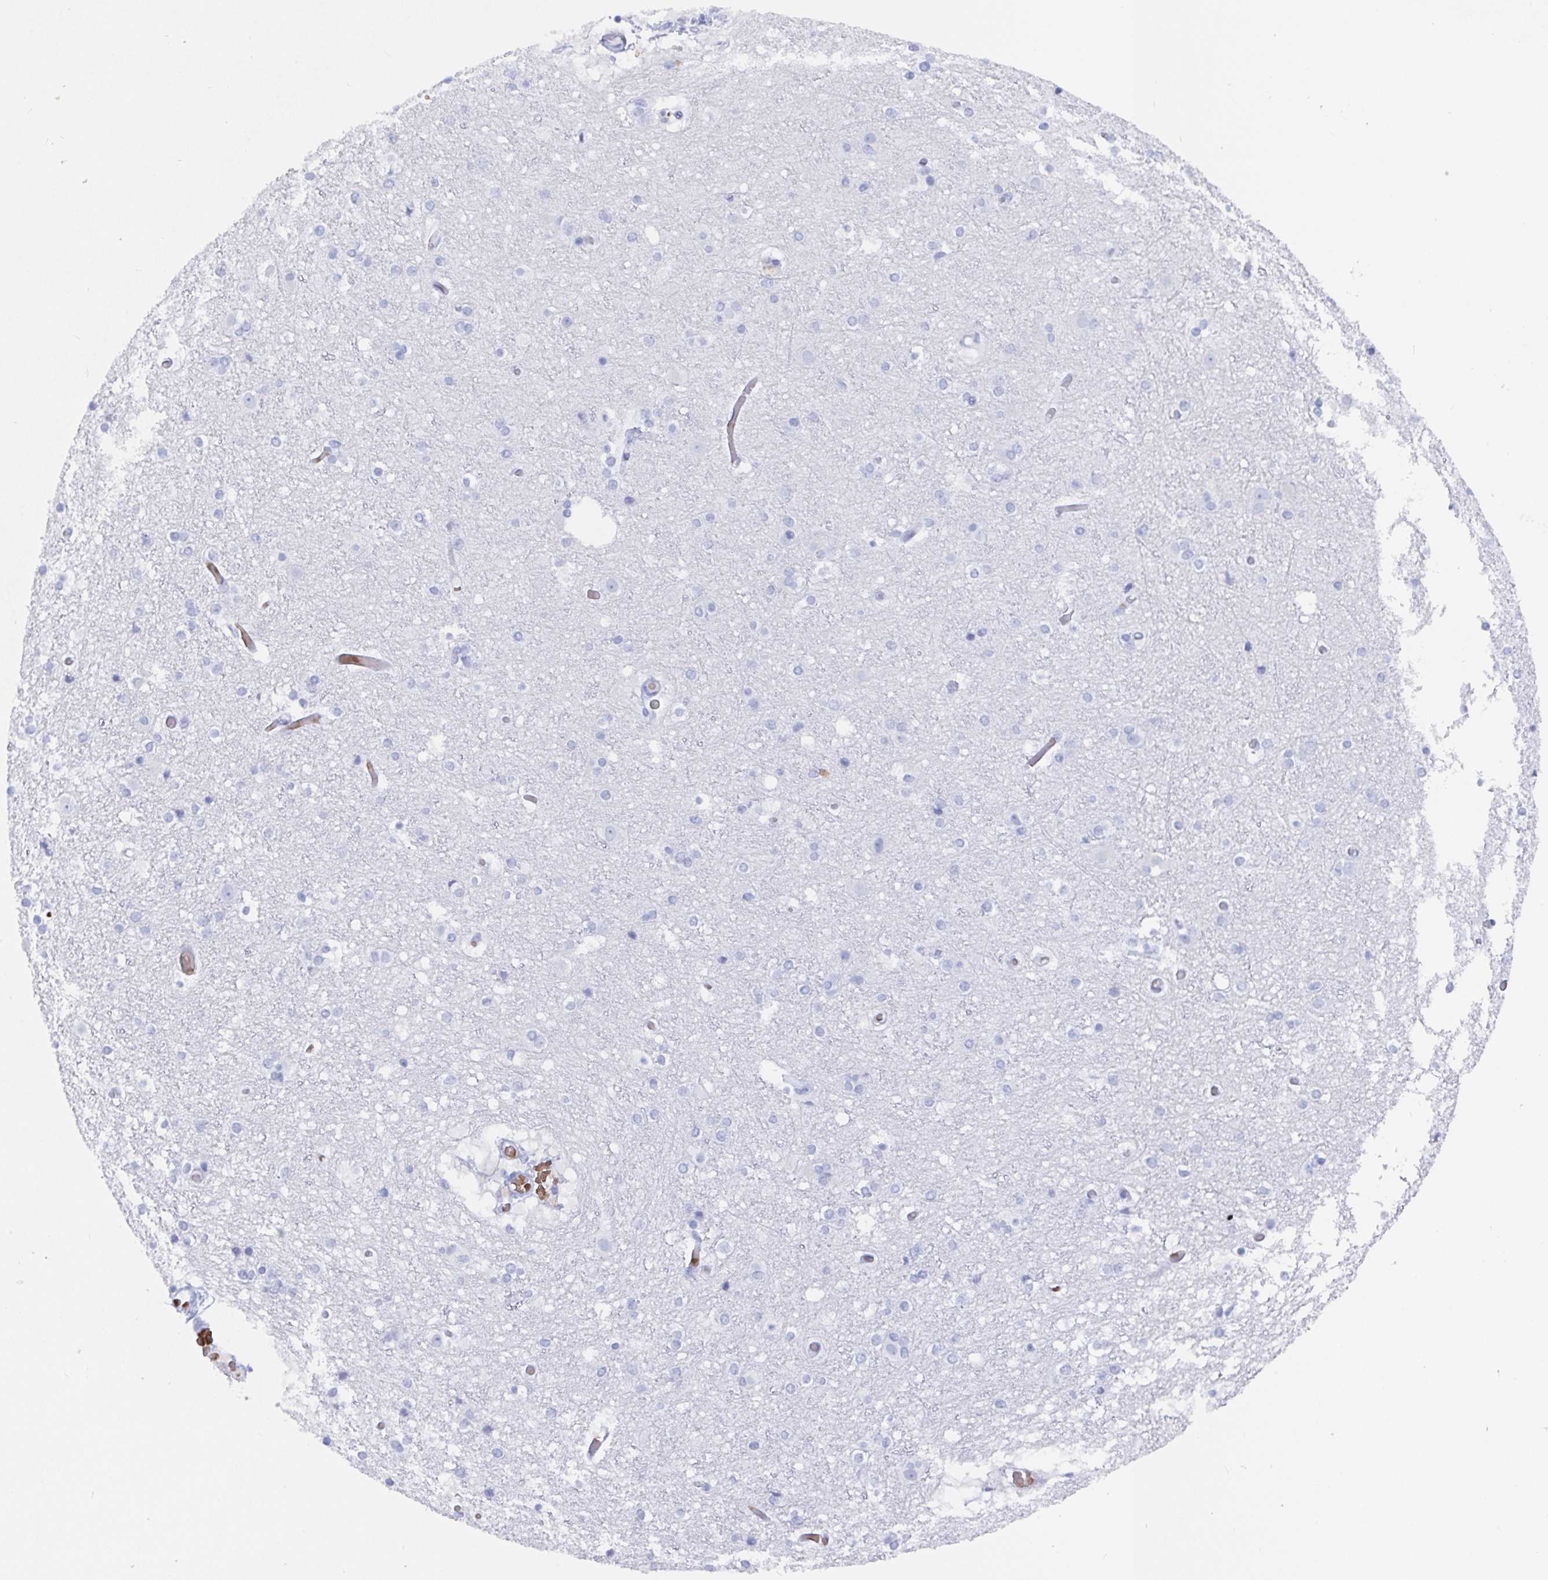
{"staining": {"intensity": "negative", "quantity": "none", "location": "none"}, "tissue": "cerebral cortex", "cell_type": "Endothelial cells", "image_type": "normal", "snomed": [{"axis": "morphology", "description": "Normal tissue, NOS"}, {"axis": "topography", "description": "Cerebral cortex"}], "caption": "Human cerebral cortex stained for a protein using immunohistochemistry reveals no positivity in endothelial cells.", "gene": "CLDN8", "patient": {"sex": "female", "age": 52}}